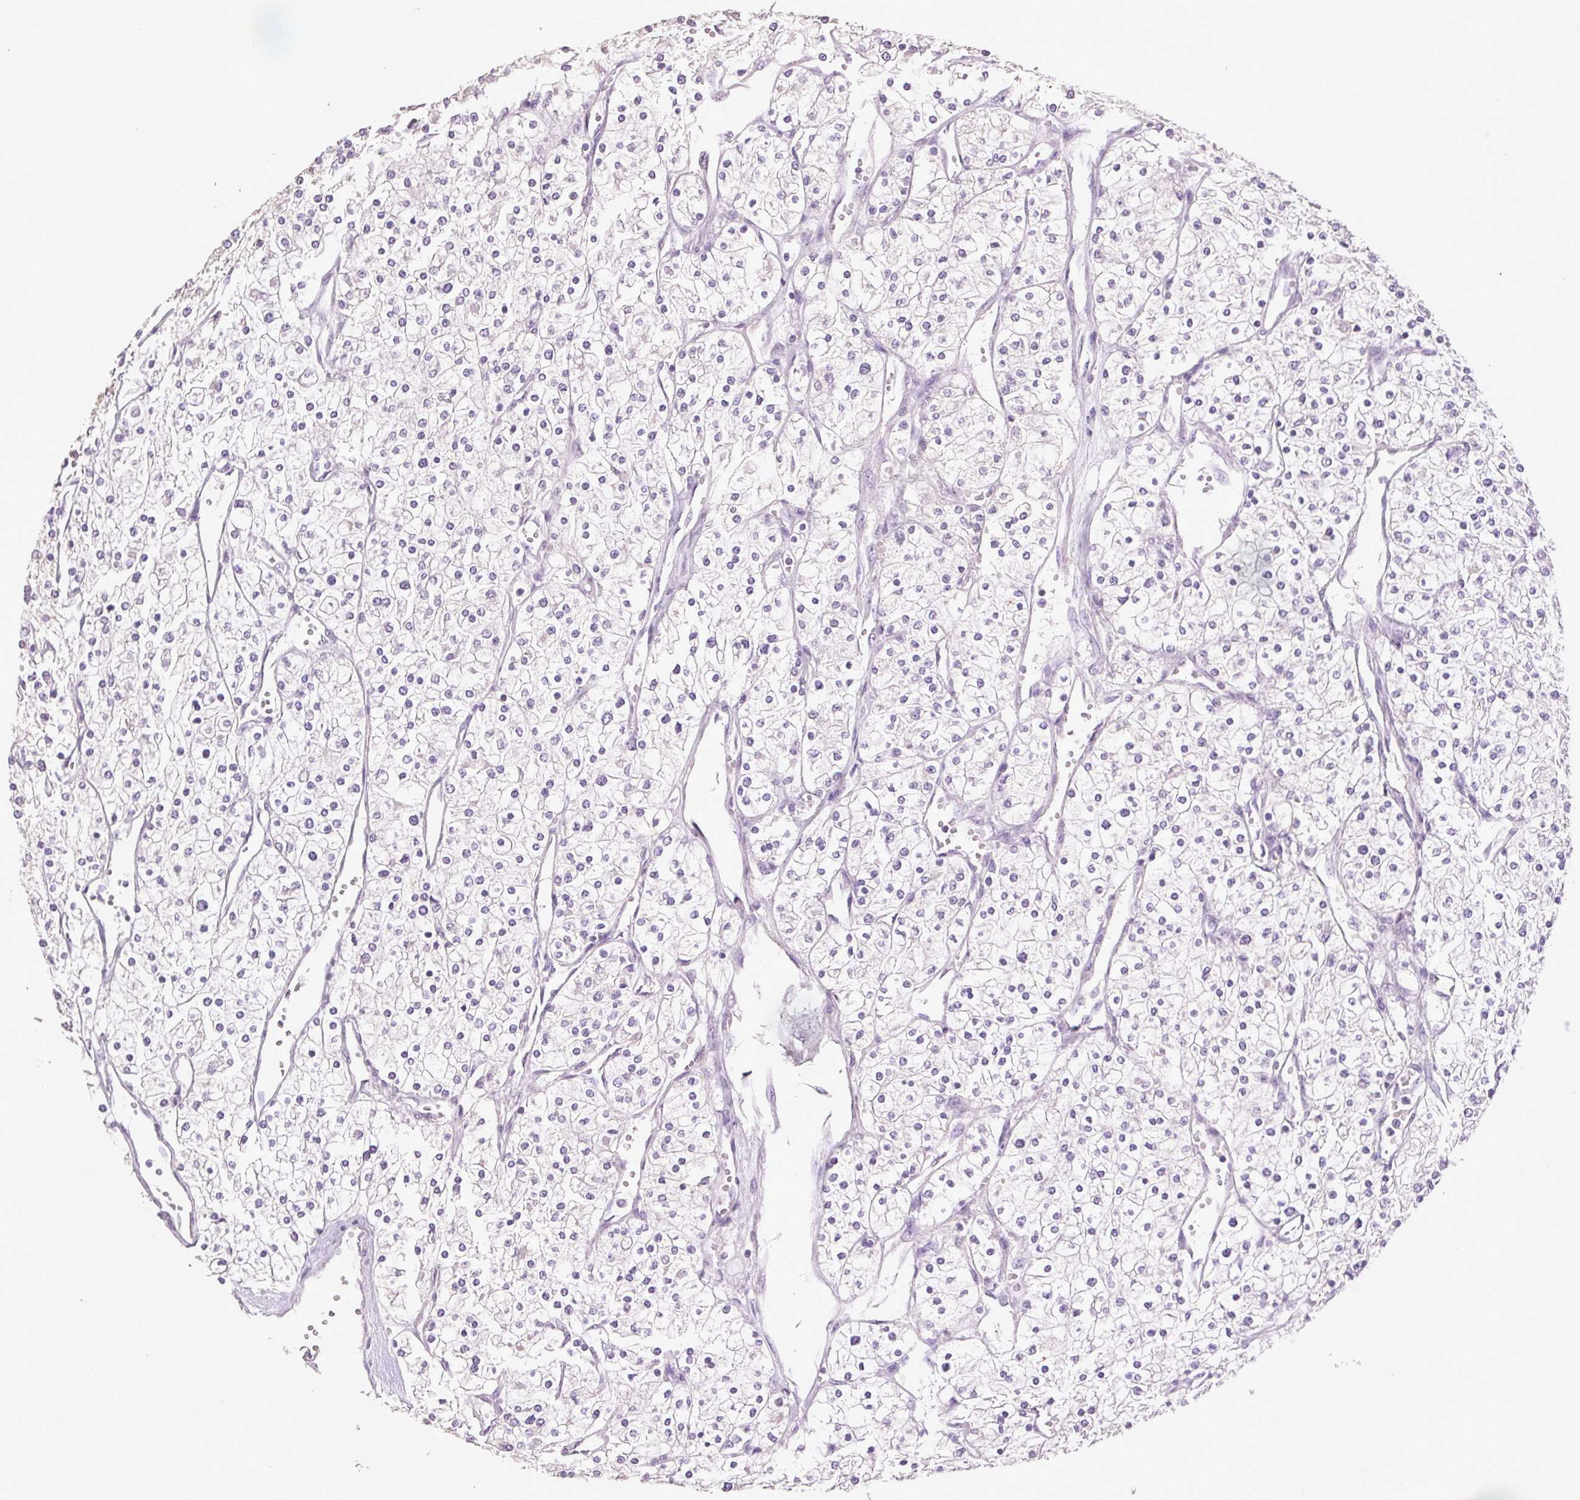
{"staining": {"intensity": "negative", "quantity": "none", "location": "none"}, "tissue": "renal cancer", "cell_type": "Tumor cells", "image_type": "cancer", "snomed": [{"axis": "morphology", "description": "Adenocarcinoma, NOS"}, {"axis": "topography", "description": "Kidney"}], "caption": "Immunohistochemistry (IHC) of renal cancer (adenocarcinoma) shows no staining in tumor cells.", "gene": "FNDC7", "patient": {"sex": "male", "age": 80}}